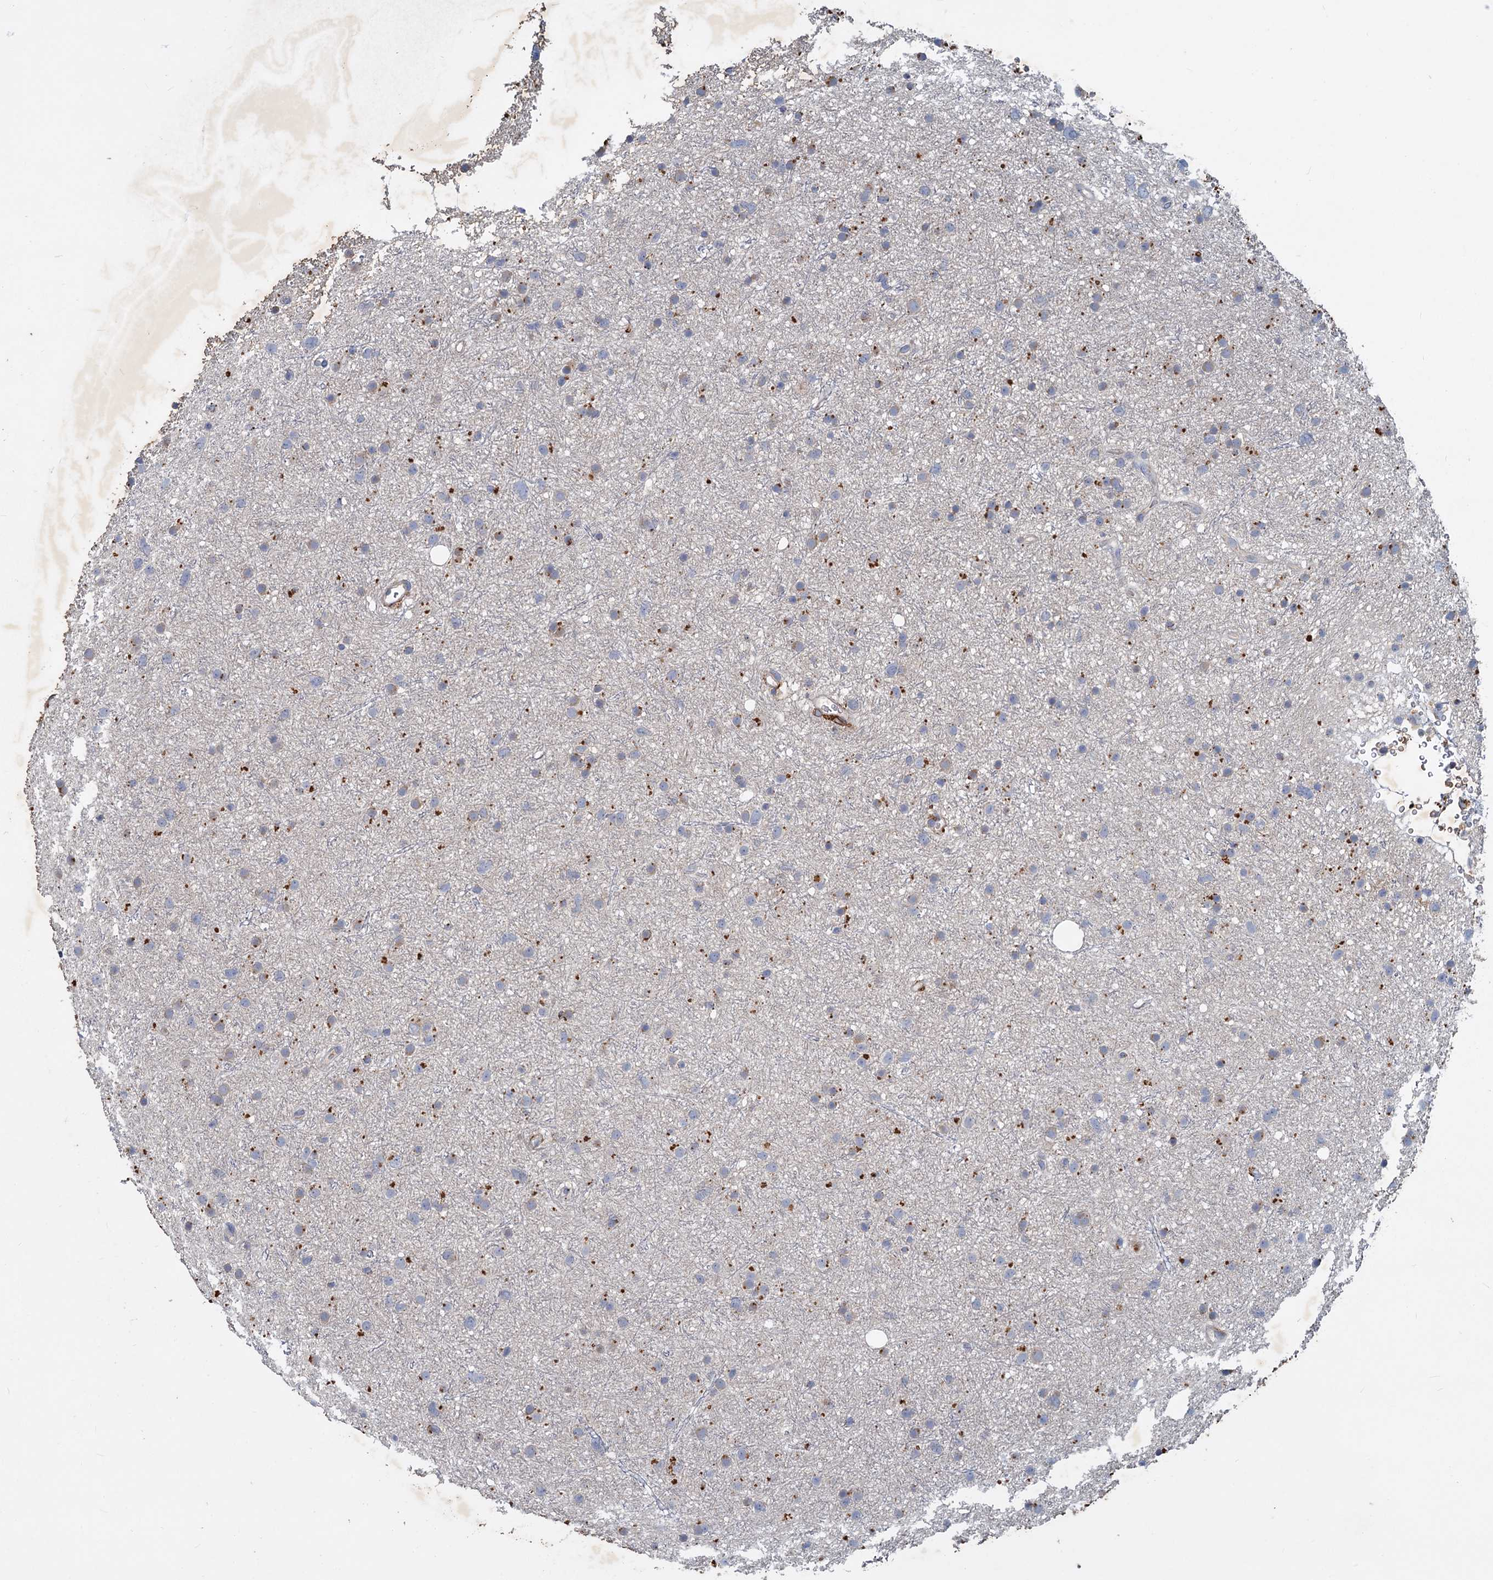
{"staining": {"intensity": "moderate", "quantity": "<25%", "location": "cytoplasmic/membranous"}, "tissue": "glioma", "cell_type": "Tumor cells", "image_type": "cancer", "snomed": [{"axis": "morphology", "description": "Glioma, malignant, Low grade"}, {"axis": "topography", "description": "Cerebral cortex"}], "caption": "Immunohistochemistry photomicrograph of neoplastic tissue: human glioma stained using immunohistochemistry (IHC) exhibits low levels of moderate protein expression localized specifically in the cytoplasmic/membranous of tumor cells, appearing as a cytoplasmic/membranous brown color.", "gene": "SLC2A7", "patient": {"sex": "female", "age": 39}}